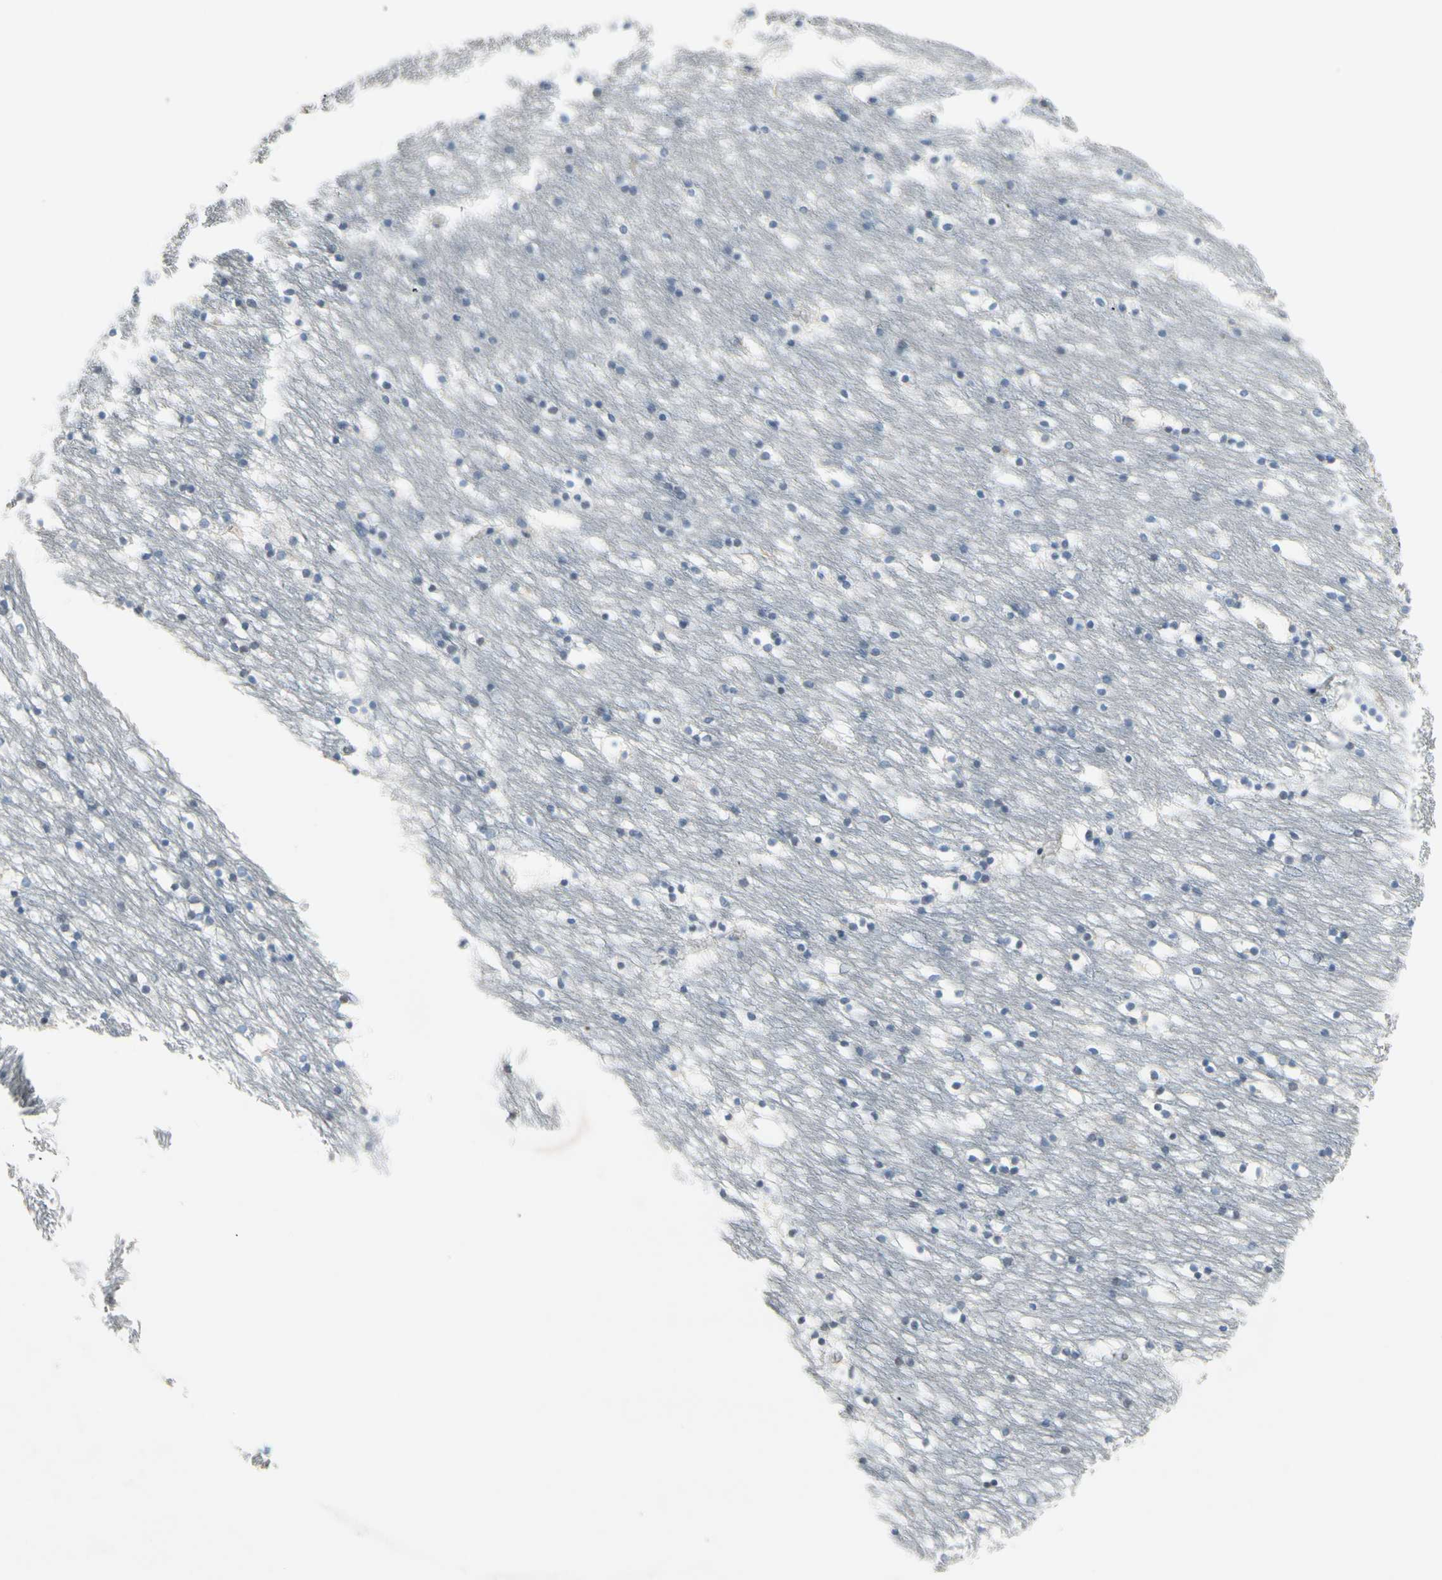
{"staining": {"intensity": "moderate", "quantity": "<25%", "location": "cytoplasmic/membranous"}, "tissue": "caudate", "cell_type": "Glial cells", "image_type": "normal", "snomed": [{"axis": "morphology", "description": "Normal tissue, NOS"}, {"axis": "topography", "description": "Lateral ventricle wall"}], "caption": "Immunohistochemistry photomicrograph of unremarkable caudate: human caudate stained using immunohistochemistry (IHC) displays low levels of moderate protein expression localized specifically in the cytoplasmic/membranous of glial cells, appearing as a cytoplasmic/membranous brown color.", "gene": "PIP5K1B", "patient": {"sex": "male", "age": 45}}